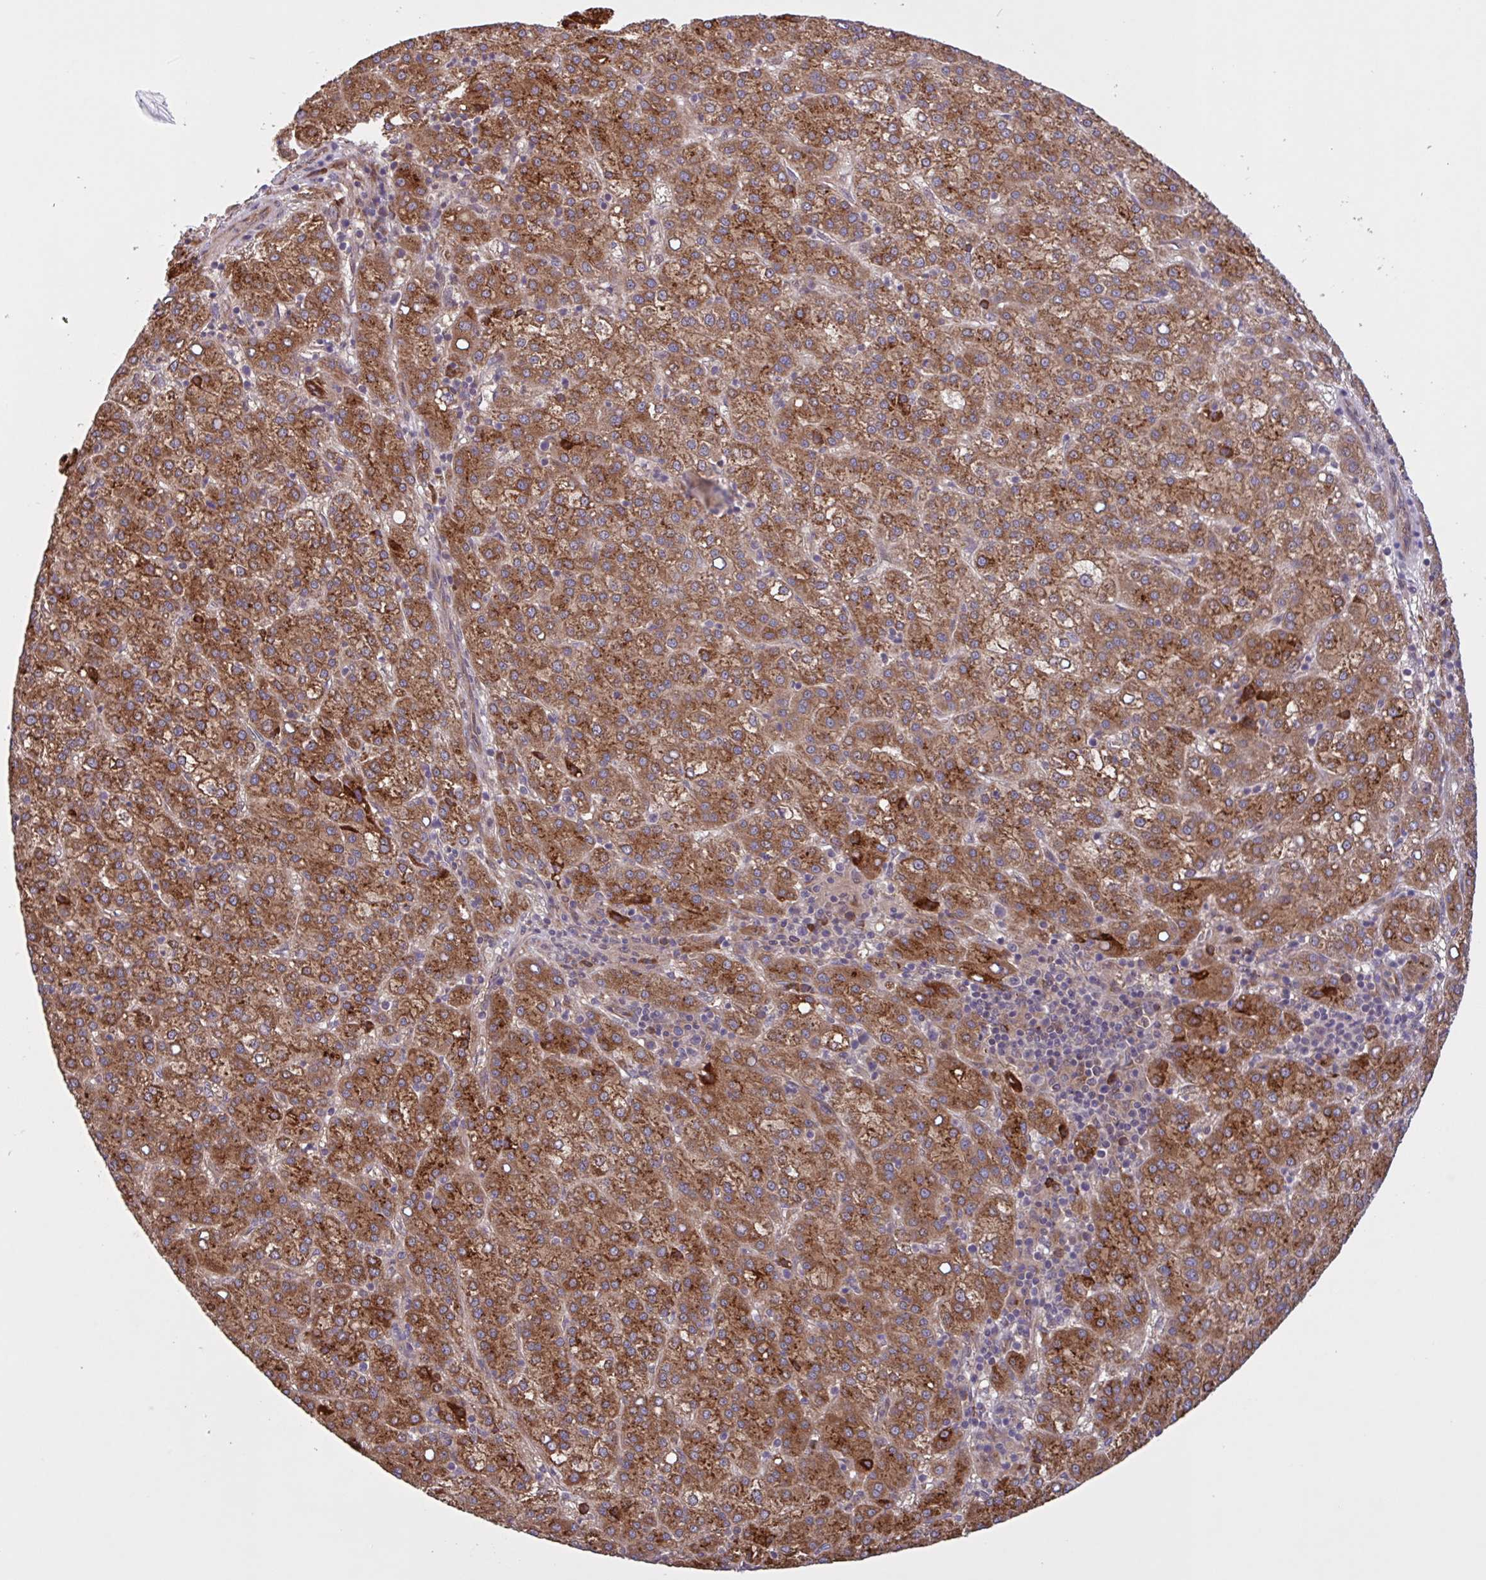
{"staining": {"intensity": "moderate", "quantity": ">75%", "location": "cytoplasmic/membranous"}, "tissue": "liver cancer", "cell_type": "Tumor cells", "image_type": "cancer", "snomed": [{"axis": "morphology", "description": "Carcinoma, Hepatocellular, NOS"}, {"axis": "topography", "description": "Liver"}], "caption": "An immunohistochemistry micrograph of neoplastic tissue is shown. Protein staining in brown shows moderate cytoplasmic/membranous positivity in liver hepatocellular carcinoma within tumor cells. (DAB (3,3'-diaminobenzidine) = brown stain, brightfield microscopy at high magnification).", "gene": "INTS10", "patient": {"sex": "female", "age": 58}}